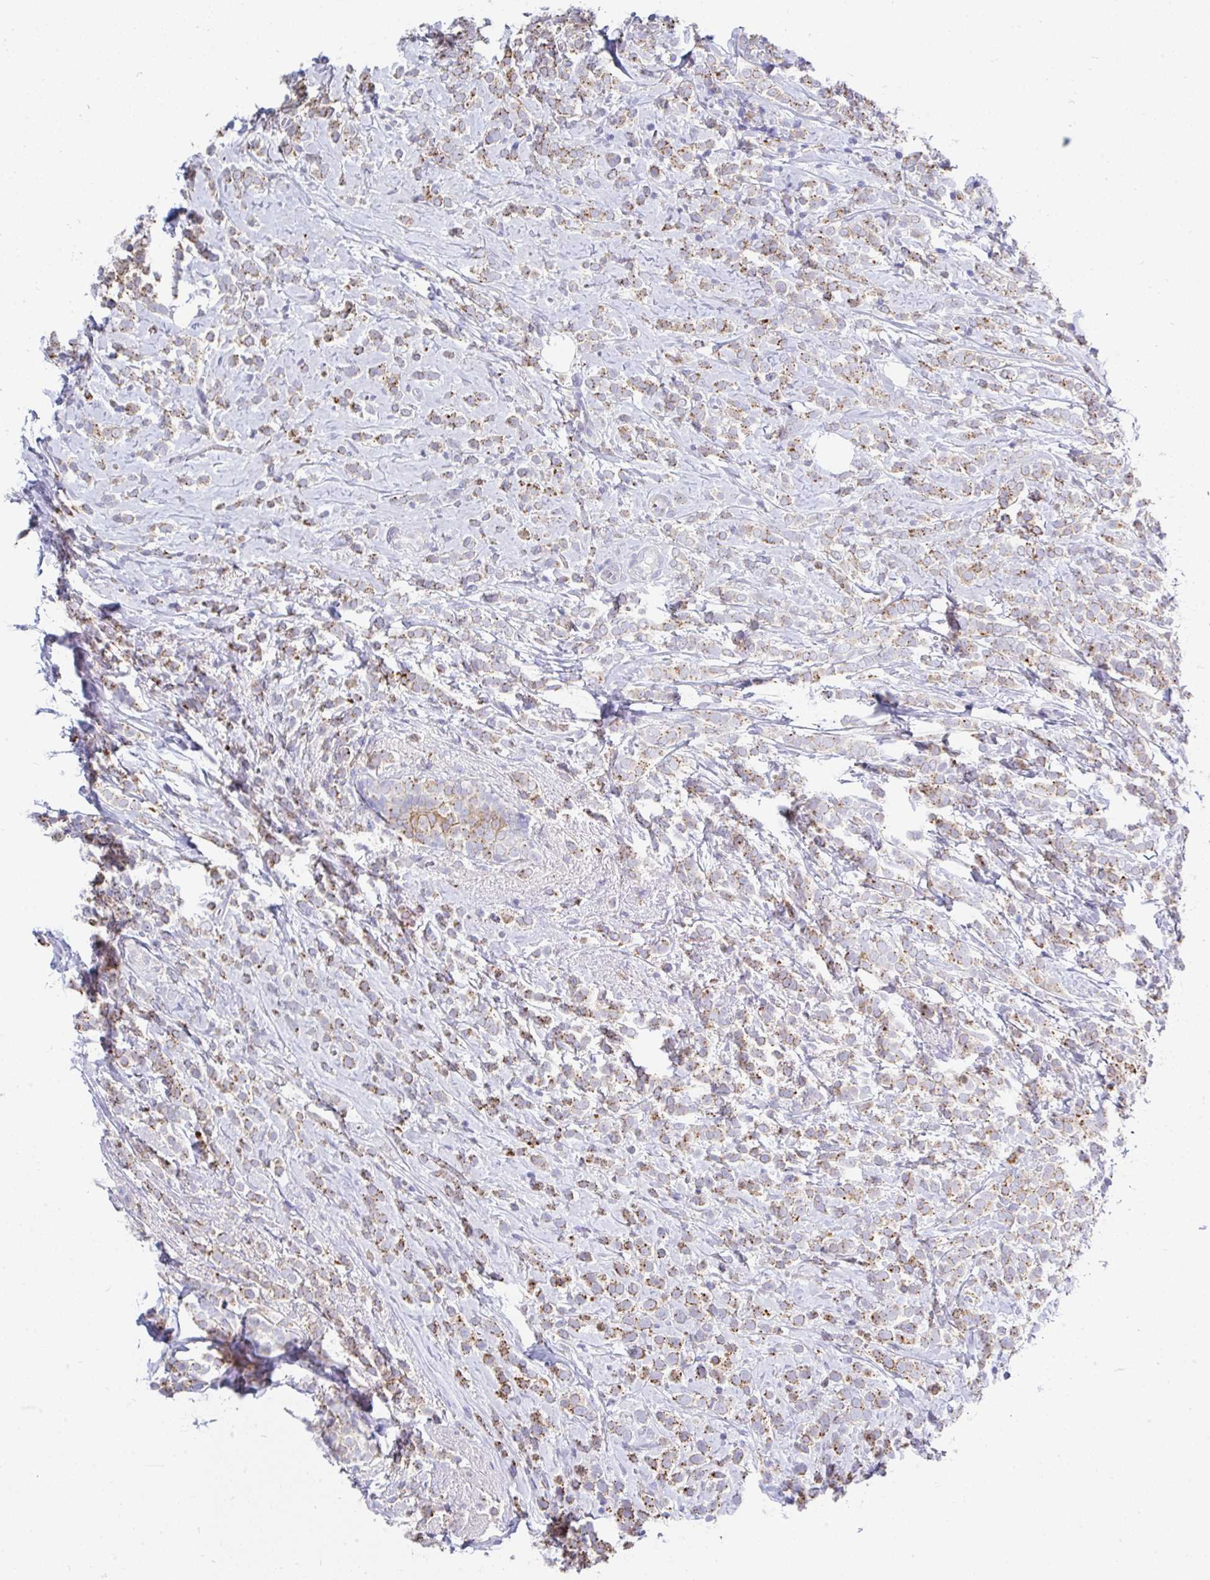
{"staining": {"intensity": "moderate", "quantity": ">75%", "location": "cytoplasmic/membranous"}, "tissue": "breast cancer", "cell_type": "Tumor cells", "image_type": "cancer", "snomed": [{"axis": "morphology", "description": "Lobular carcinoma"}, {"axis": "topography", "description": "Breast"}], "caption": "A high-resolution image shows immunohistochemistry (IHC) staining of breast cancer (lobular carcinoma), which exhibits moderate cytoplasmic/membranous positivity in about >75% of tumor cells. (DAB (3,3'-diaminobenzidine) = brown stain, brightfield microscopy at high magnification).", "gene": "ZNF33A", "patient": {"sex": "female", "age": 49}}